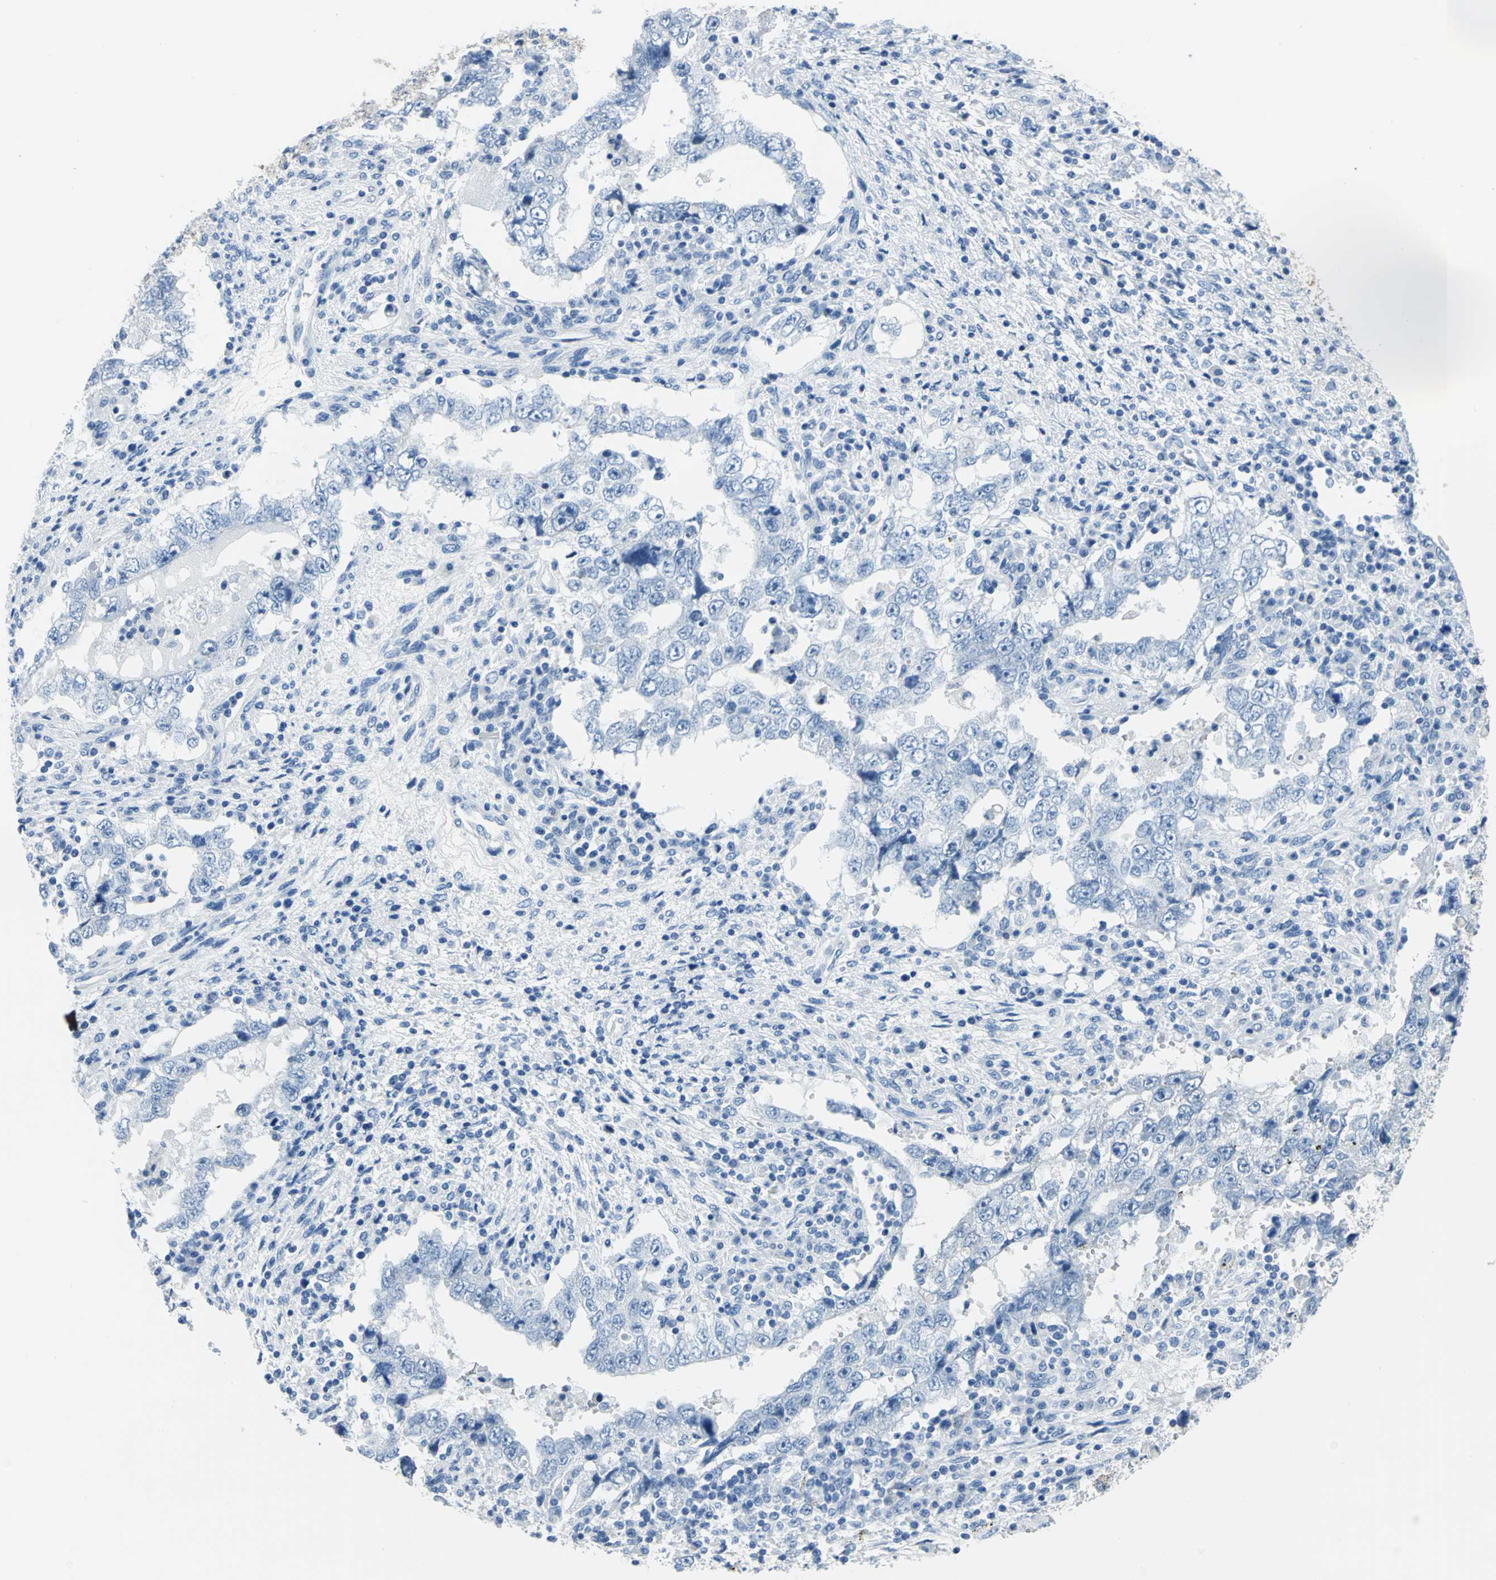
{"staining": {"intensity": "negative", "quantity": "none", "location": "none"}, "tissue": "testis cancer", "cell_type": "Tumor cells", "image_type": "cancer", "snomed": [{"axis": "morphology", "description": "Carcinoma, Embryonal, NOS"}, {"axis": "topography", "description": "Testis"}], "caption": "A photomicrograph of human testis embryonal carcinoma is negative for staining in tumor cells.", "gene": "PKLR", "patient": {"sex": "male", "age": 26}}